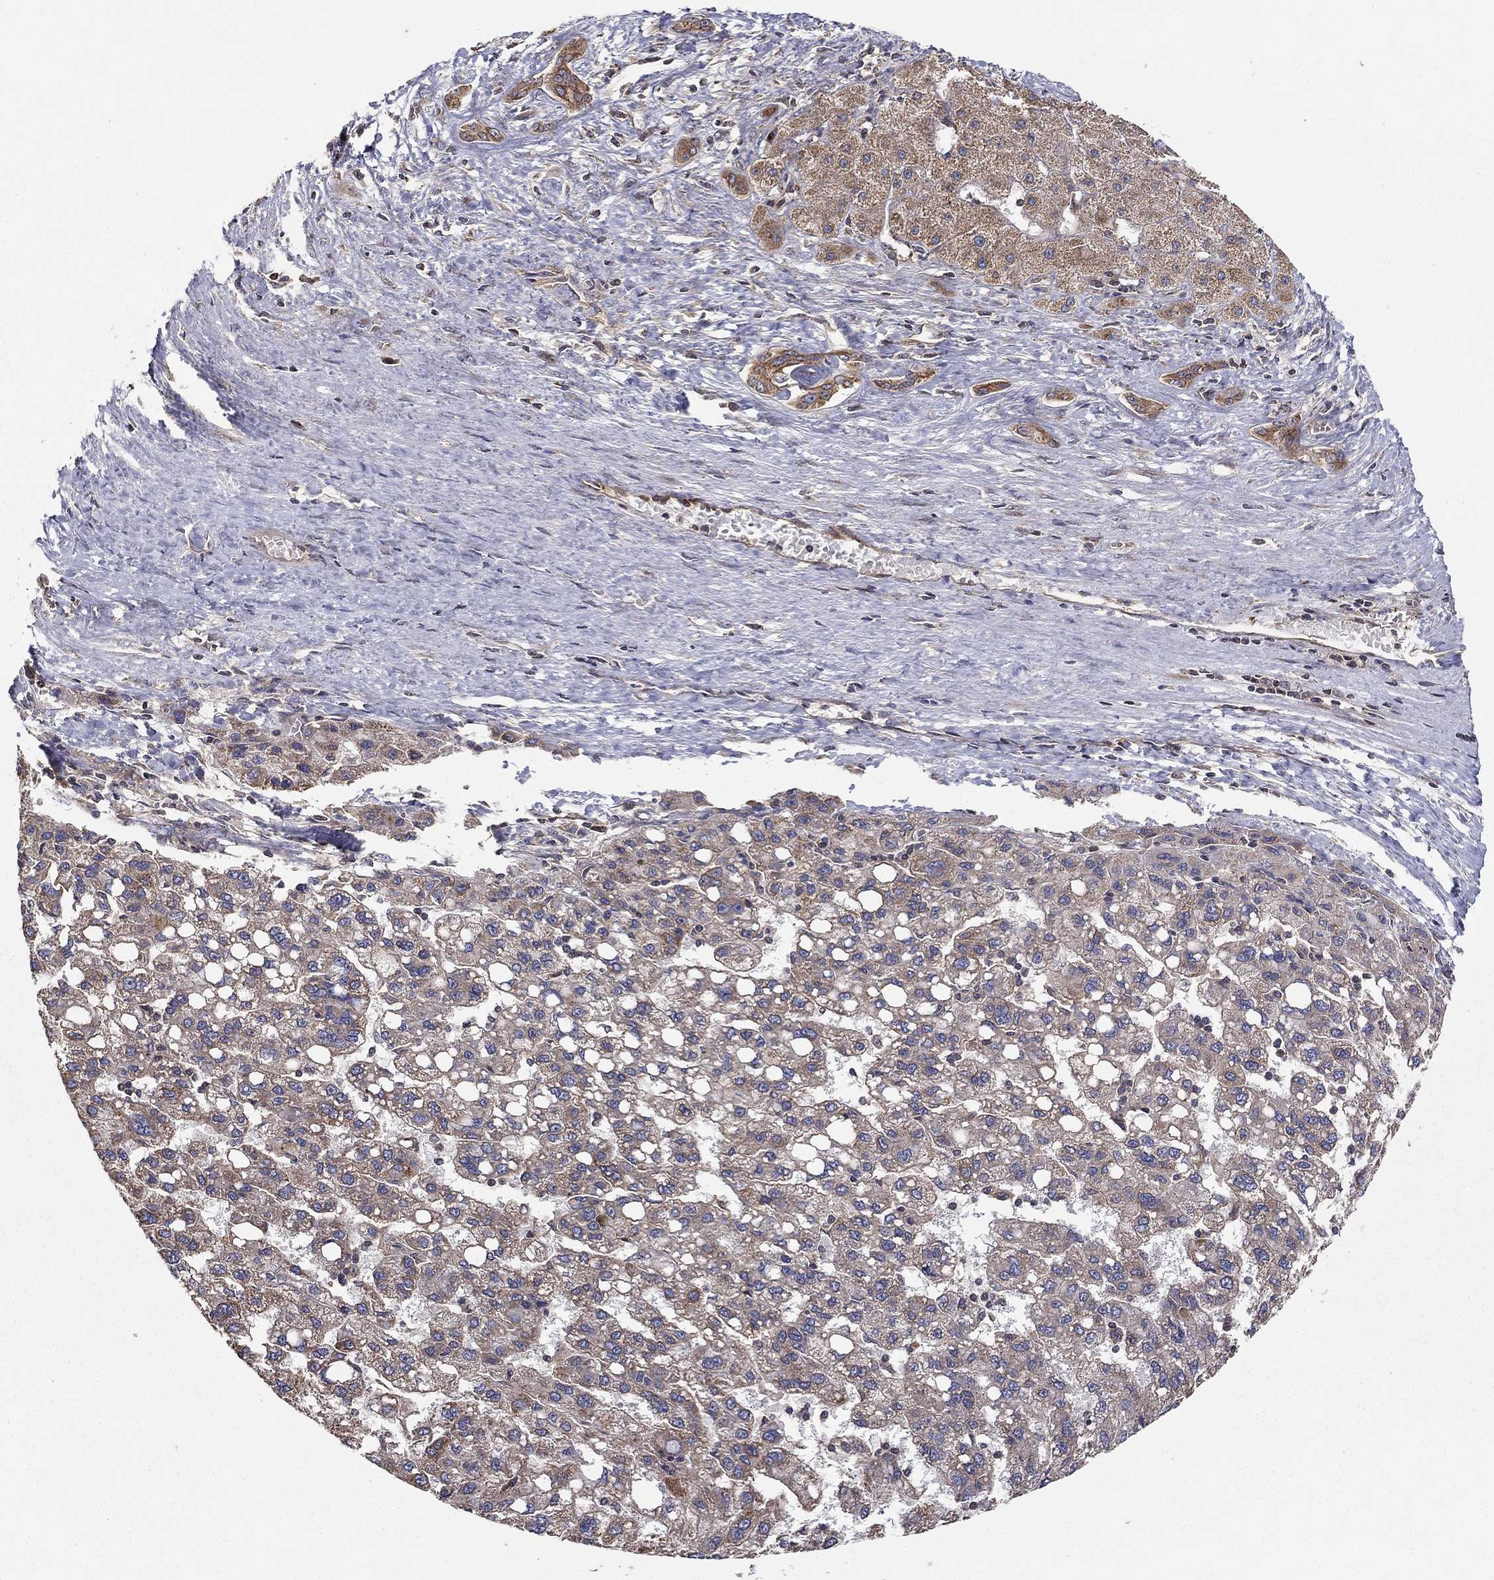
{"staining": {"intensity": "moderate", "quantity": "<25%", "location": "cytoplasmic/membranous"}, "tissue": "liver cancer", "cell_type": "Tumor cells", "image_type": "cancer", "snomed": [{"axis": "morphology", "description": "Carcinoma, Hepatocellular, NOS"}, {"axis": "topography", "description": "Liver"}], "caption": "A histopathology image of human liver cancer (hepatocellular carcinoma) stained for a protein shows moderate cytoplasmic/membranous brown staining in tumor cells. Using DAB (3,3'-diaminobenzidine) (brown) and hematoxylin (blue) stains, captured at high magnification using brightfield microscopy.", "gene": "BMERB1", "patient": {"sex": "female", "age": 82}}